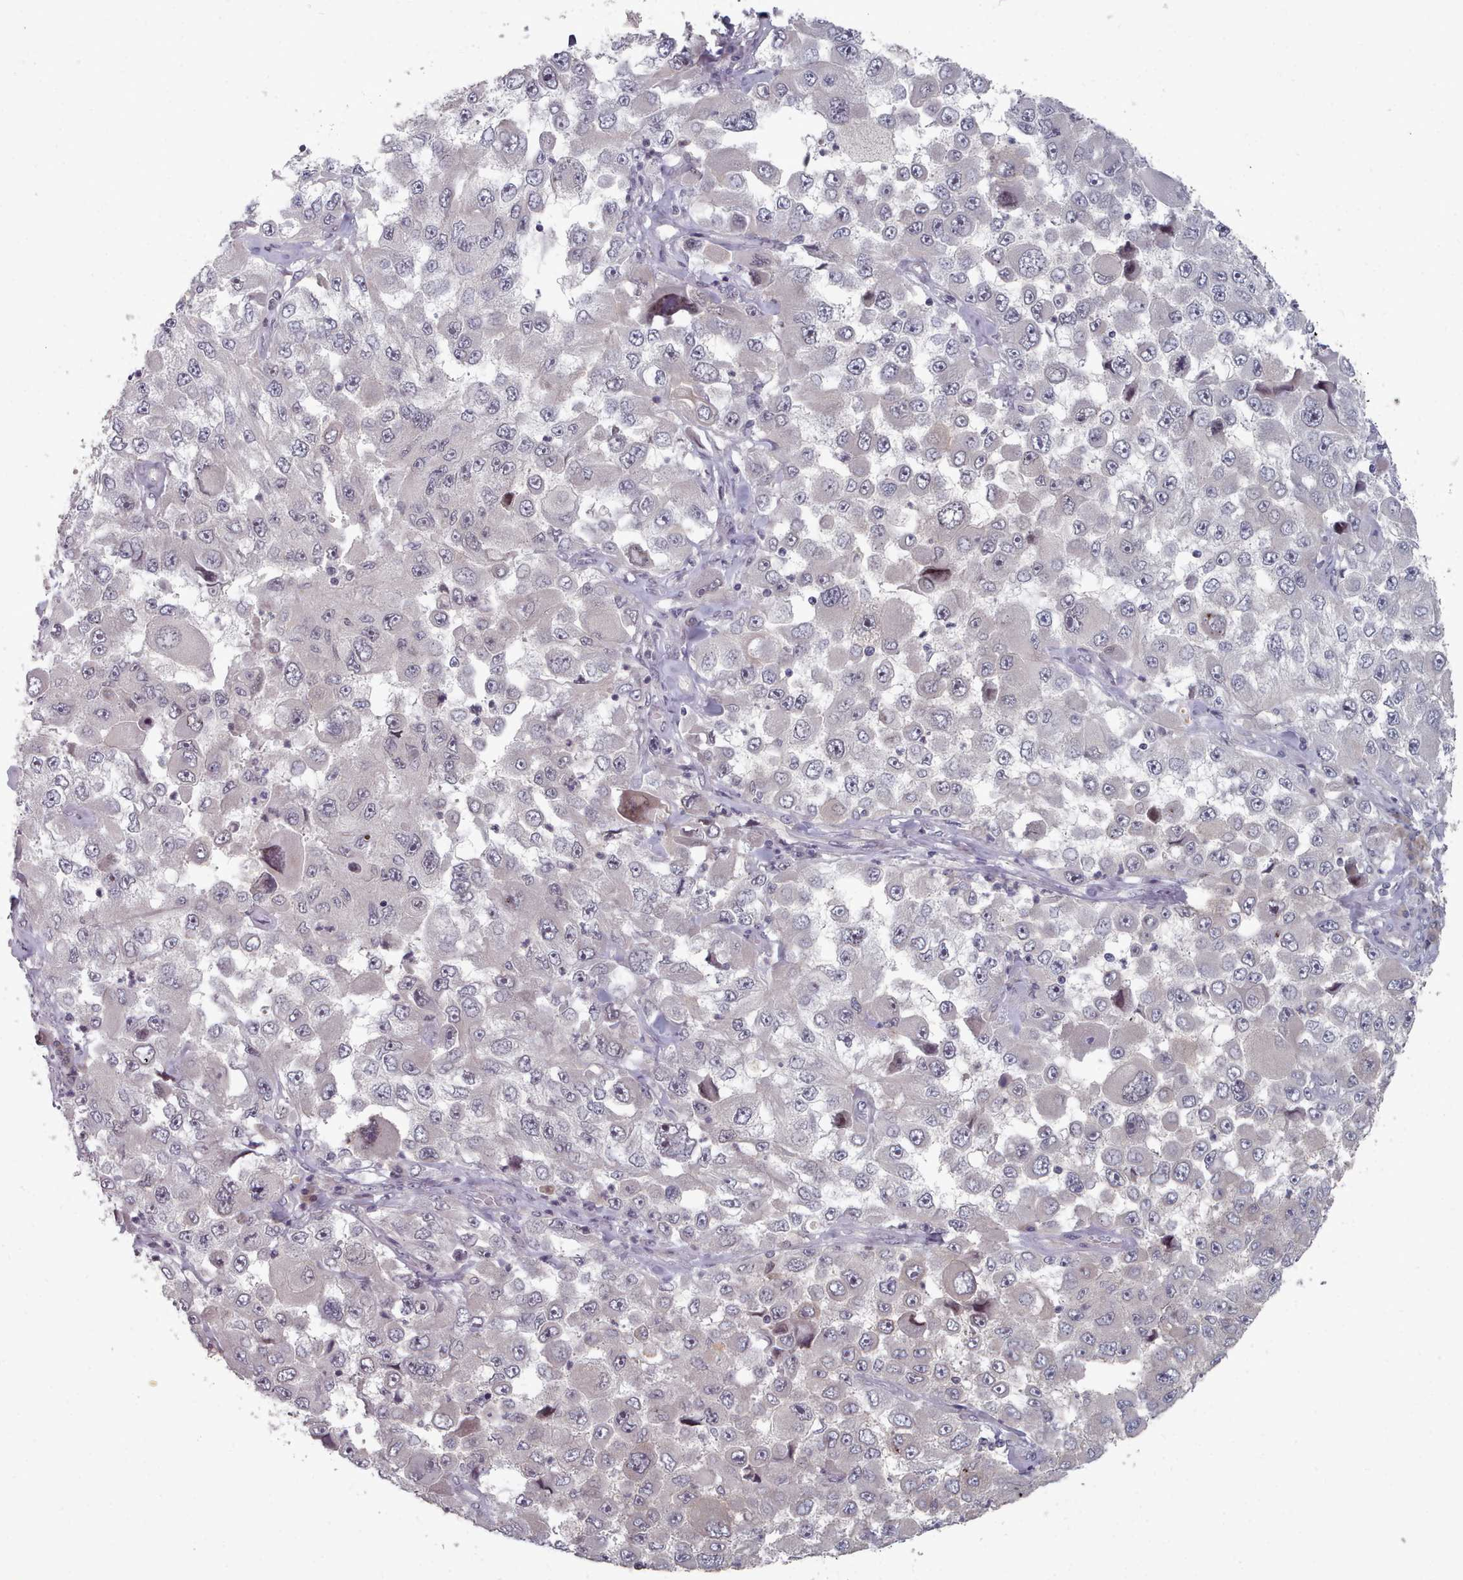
{"staining": {"intensity": "negative", "quantity": "none", "location": "none"}, "tissue": "melanoma", "cell_type": "Tumor cells", "image_type": "cancer", "snomed": [{"axis": "morphology", "description": "Malignant melanoma, Metastatic site"}, {"axis": "topography", "description": "Lymph node"}], "caption": "This is an immunohistochemistry histopathology image of melanoma. There is no staining in tumor cells.", "gene": "HYAL3", "patient": {"sex": "male", "age": 62}}